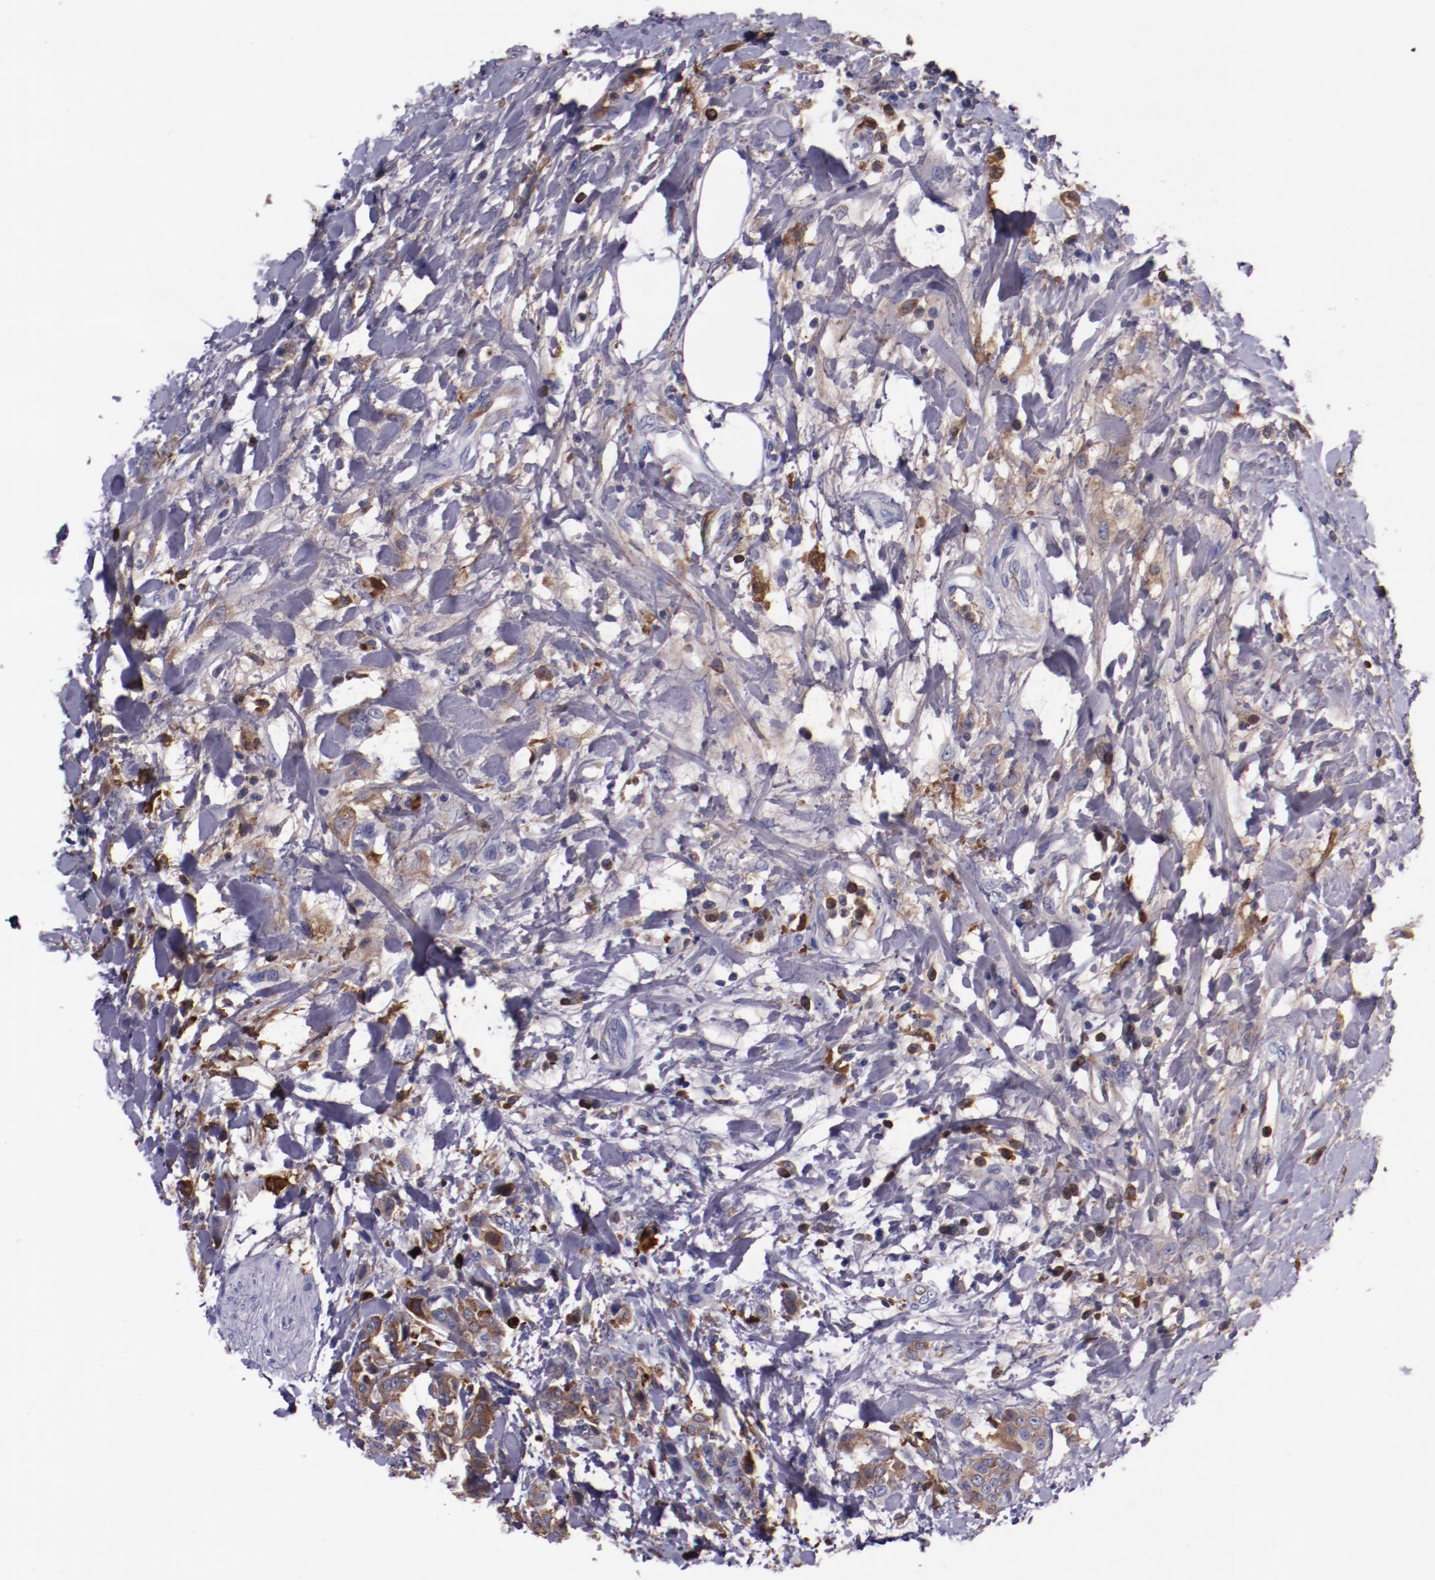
{"staining": {"intensity": "moderate", "quantity": ">75%", "location": "cytoplasmic/membranous"}, "tissue": "urothelial cancer", "cell_type": "Tumor cells", "image_type": "cancer", "snomed": [{"axis": "morphology", "description": "Urothelial carcinoma, High grade"}, {"axis": "topography", "description": "Urinary bladder"}], "caption": "DAB (3,3'-diaminobenzidine) immunohistochemical staining of human urothelial cancer displays moderate cytoplasmic/membranous protein expression in approximately >75% of tumor cells.", "gene": "APOH", "patient": {"sex": "male", "age": 56}}